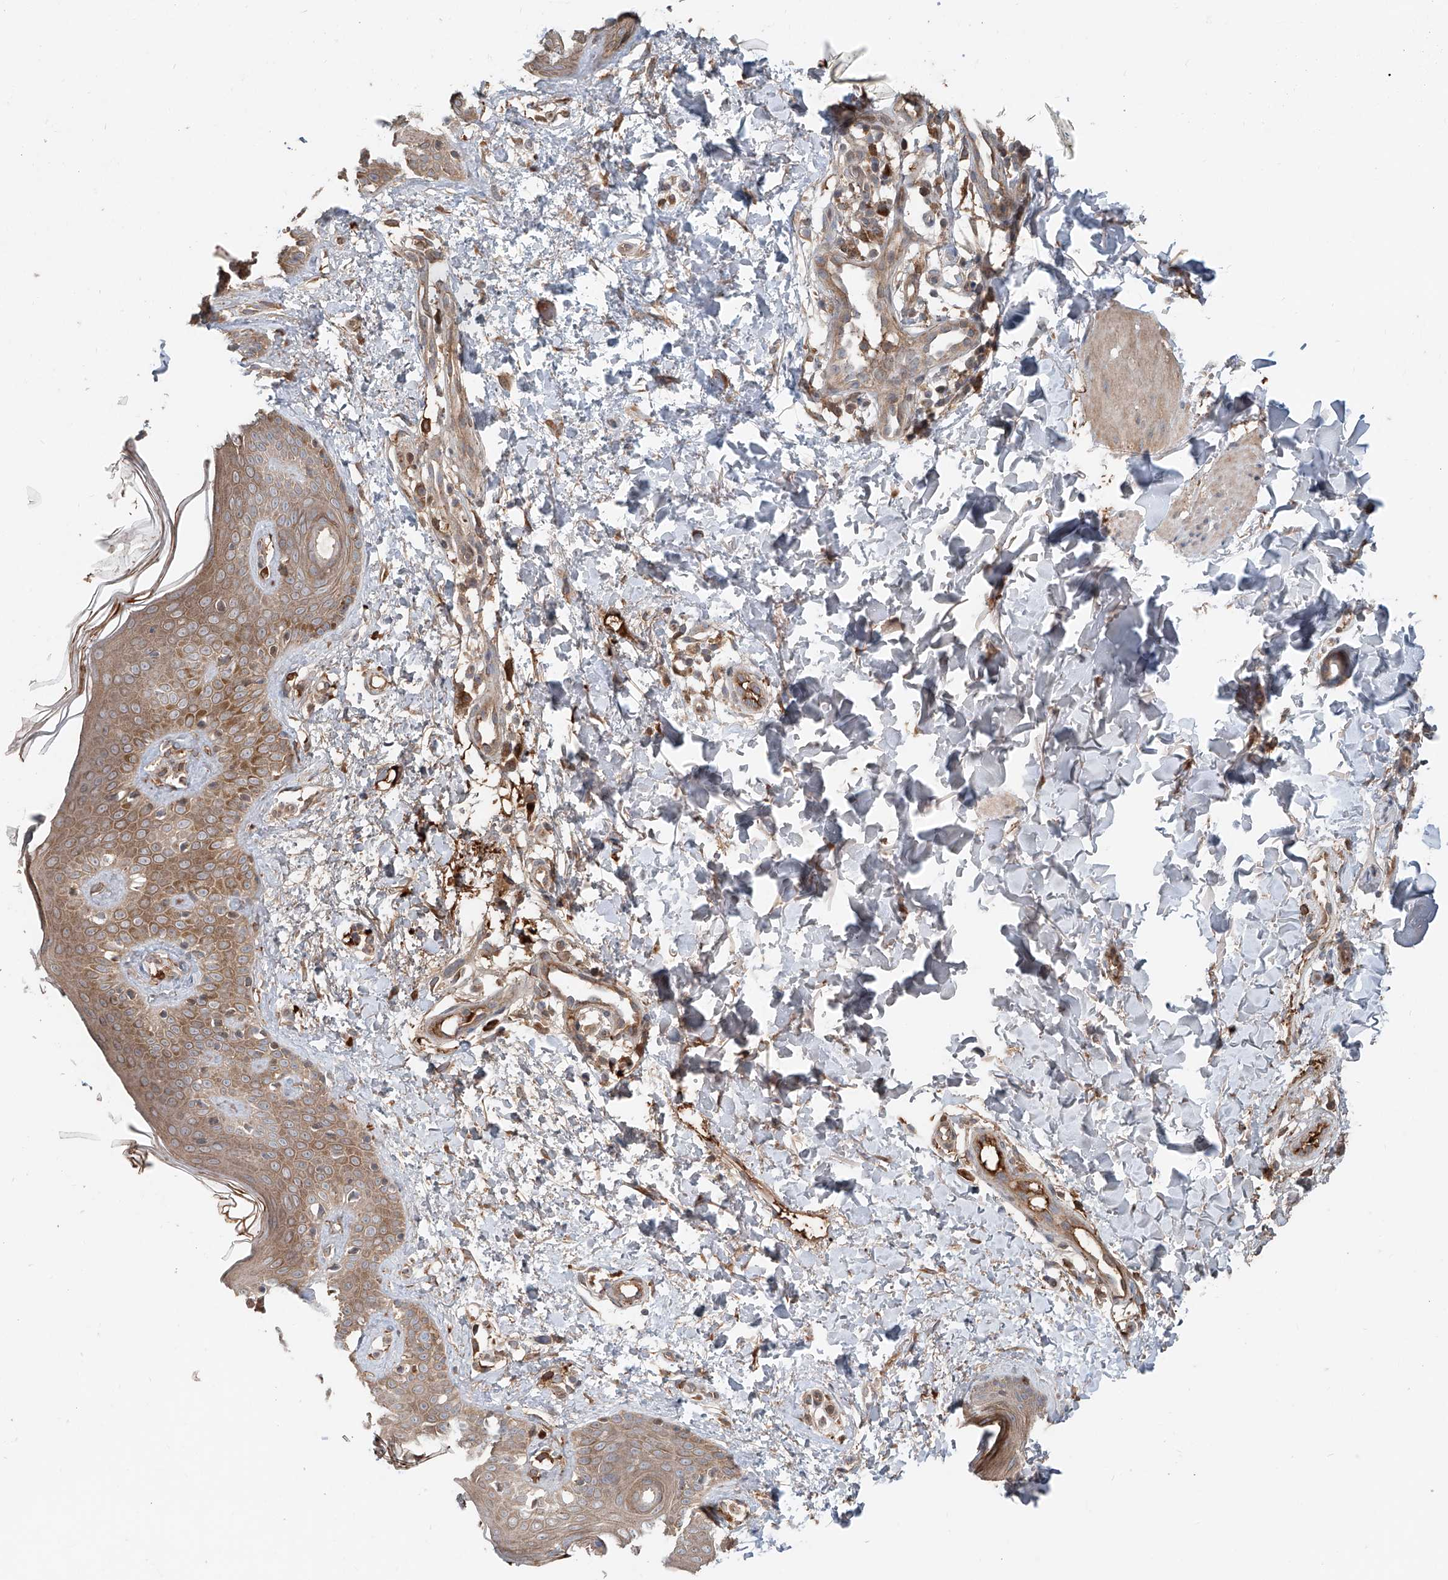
{"staining": {"intensity": "weak", "quantity": ">75%", "location": "cytoplasmic/membranous"}, "tissue": "skin", "cell_type": "Fibroblasts", "image_type": "normal", "snomed": [{"axis": "morphology", "description": "Normal tissue, NOS"}, {"axis": "topography", "description": "Skin"}], "caption": "High-power microscopy captured an IHC photomicrograph of normal skin, revealing weak cytoplasmic/membranous expression in approximately >75% of fibroblasts. The protein is shown in brown color, while the nuclei are stained blue.", "gene": "ADAM23", "patient": {"sex": "male", "age": 37}}